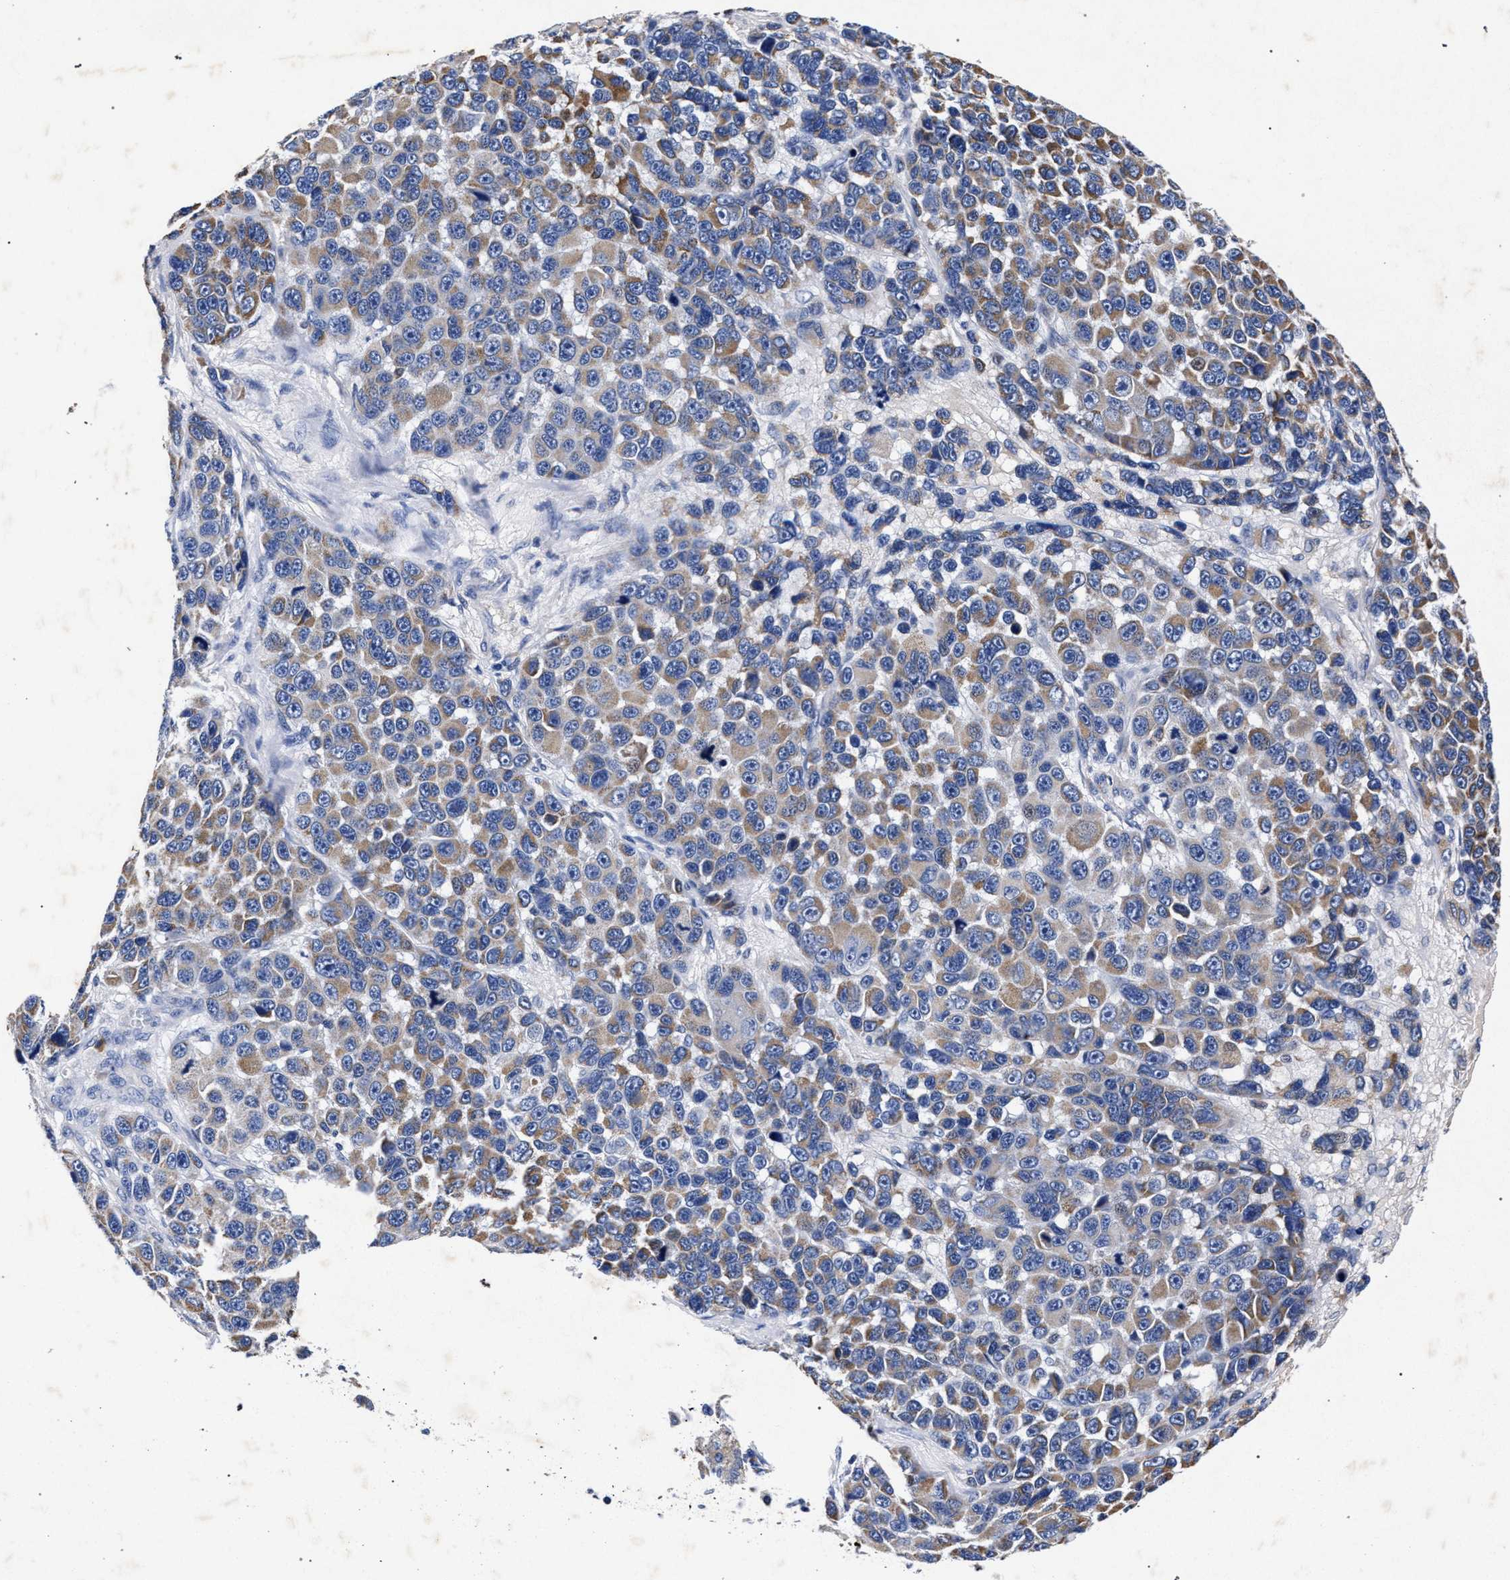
{"staining": {"intensity": "weak", "quantity": "25%-75%", "location": "cytoplasmic/membranous"}, "tissue": "melanoma", "cell_type": "Tumor cells", "image_type": "cancer", "snomed": [{"axis": "morphology", "description": "Malignant melanoma, NOS"}, {"axis": "topography", "description": "Skin"}], "caption": "Immunohistochemical staining of human melanoma shows weak cytoplasmic/membranous protein expression in about 25%-75% of tumor cells.", "gene": "HSD17B14", "patient": {"sex": "male", "age": 53}}